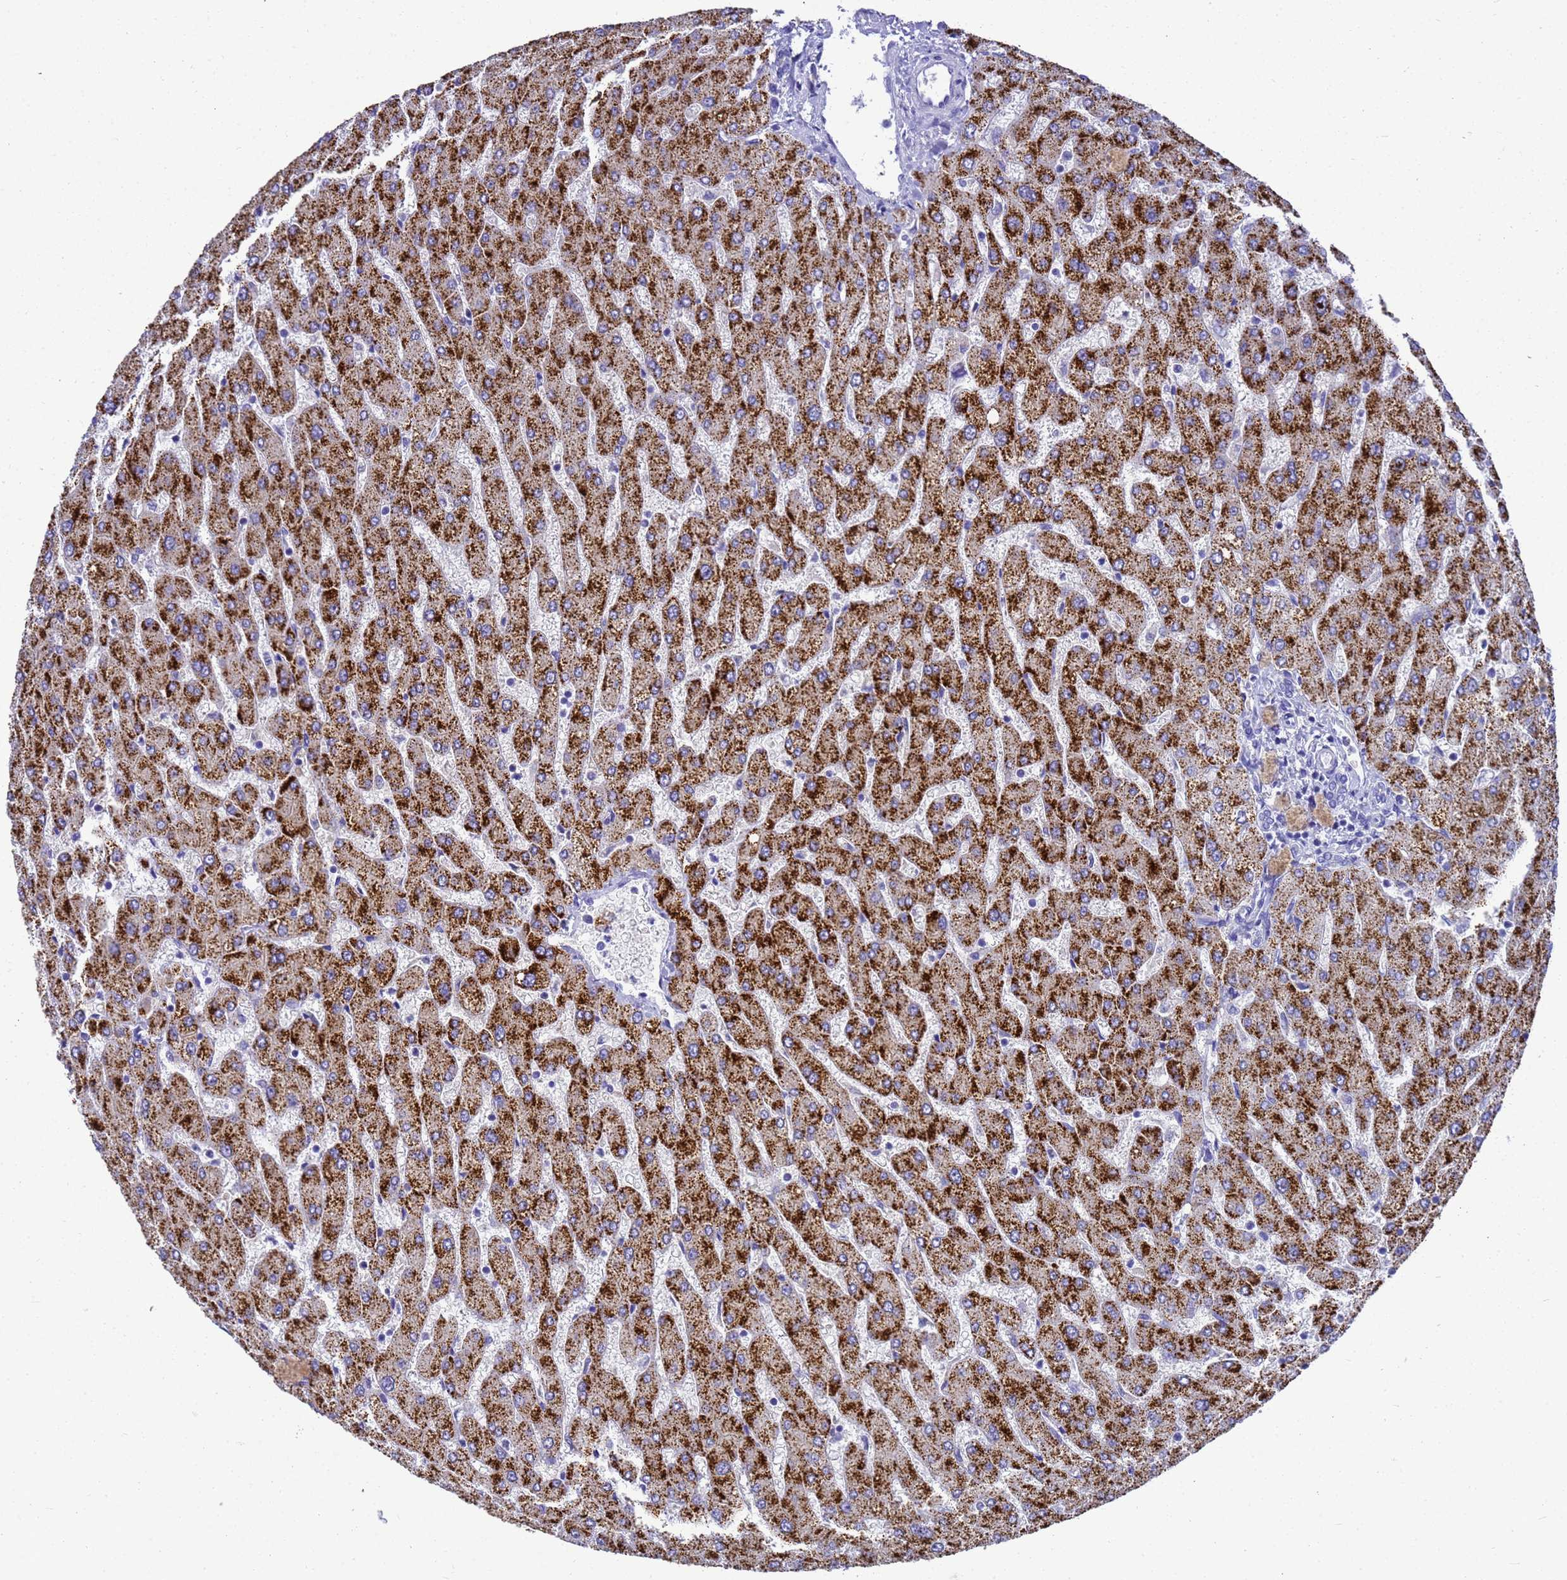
{"staining": {"intensity": "negative", "quantity": "none", "location": "none"}, "tissue": "liver", "cell_type": "Cholangiocytes", "image_type": "normal", "snomed": [{"axis": "morphology", "description": "Normal tissue, NOS"}, {"axis": "topography", "description": "Liver"}], "caption": "Protein analysis of unremarkable liver demonstrates no significant expression in cholangiocytes. (DAB (3,3'-diaminobenzidine) immunohistochemistry (IHC), high magnification).", "gene": "MS4A13", "patient": {"sex": "male", "age": 55}}